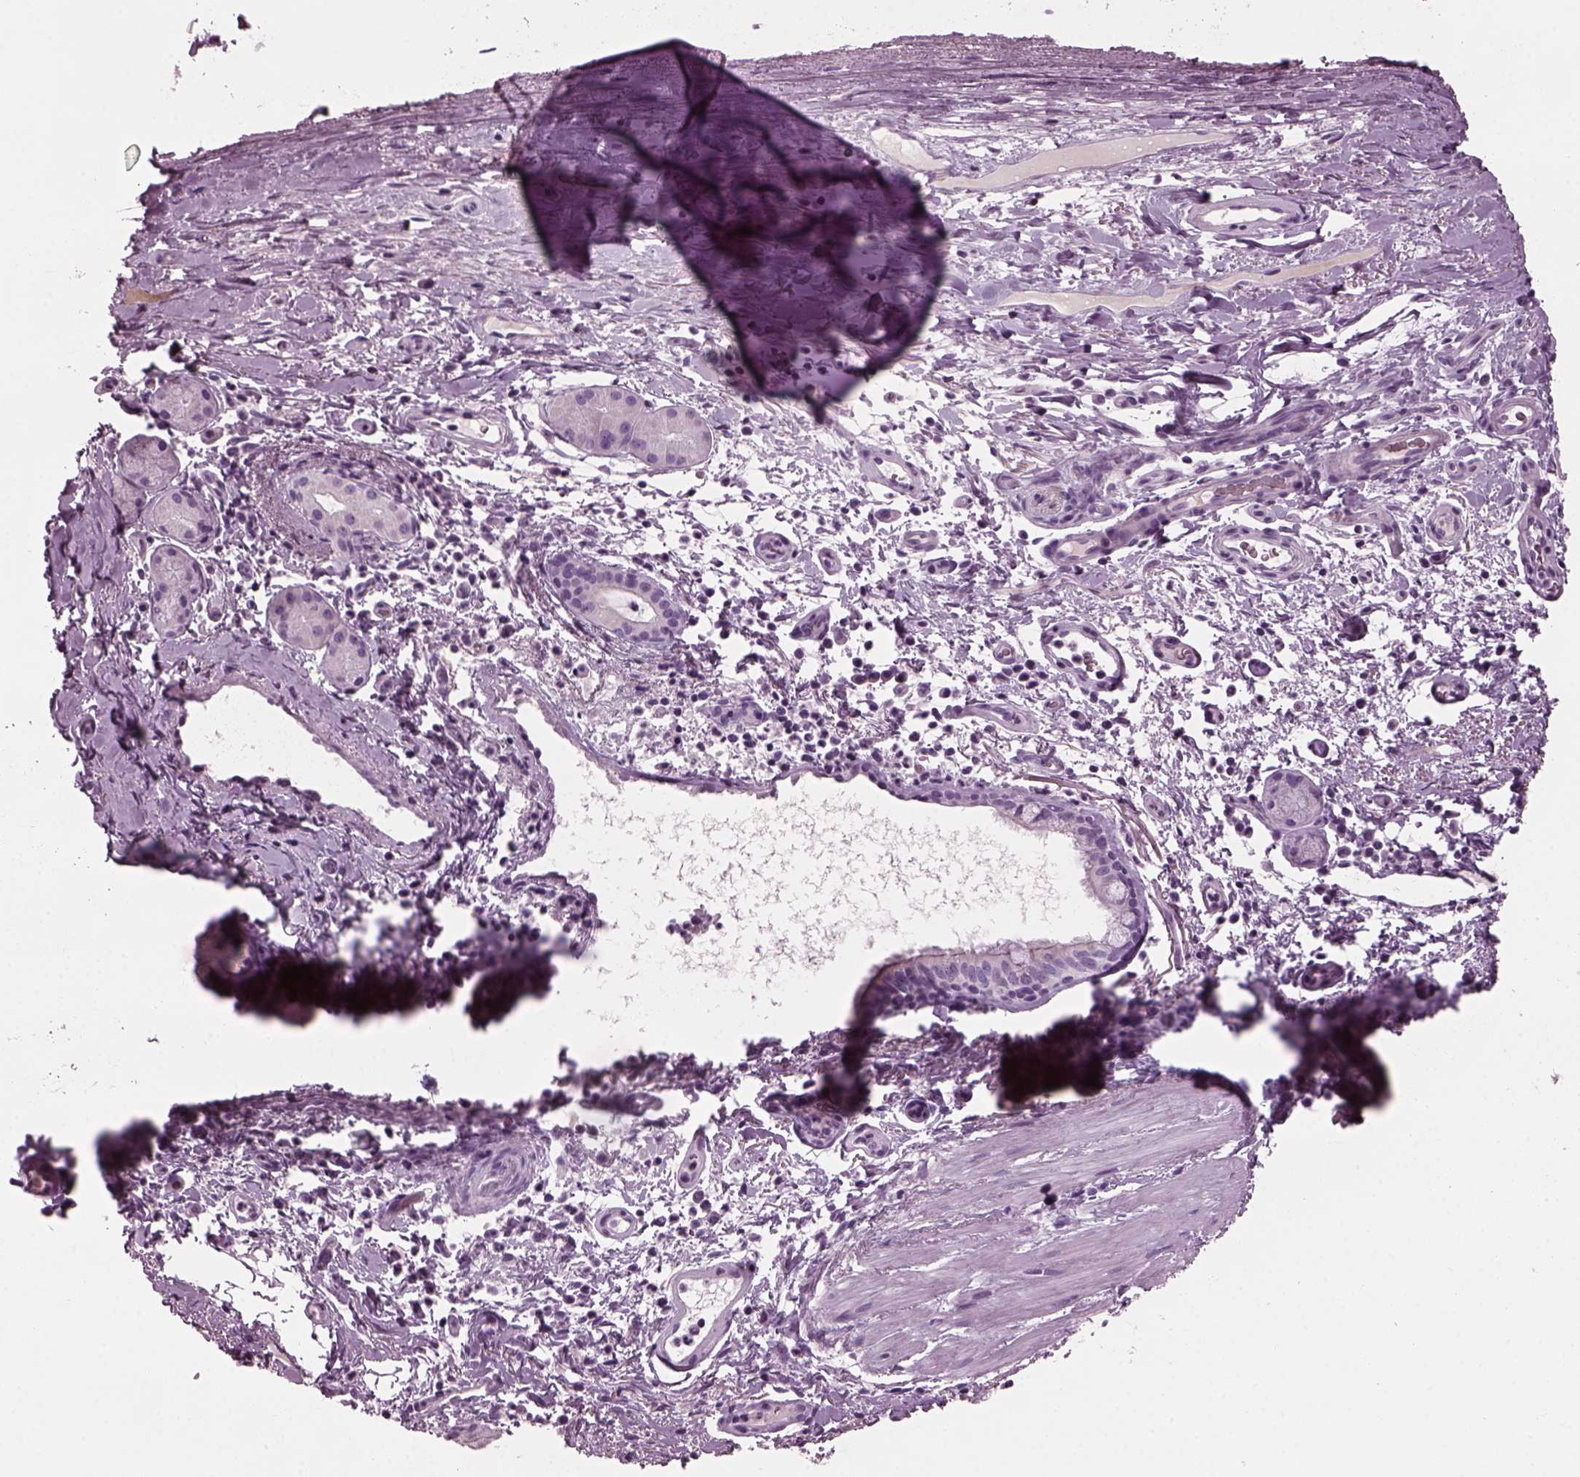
{"staining": {"intensity": "negative", "quantity": "none", "location": "none"}, "tissue": "bronchus", "cell_type": "Respiratory epithelial cells", "image_type": "normal", "snomed": [{"axis": "morphology", "description": "Normal tissue, NOS"}, {"axis": "topography", "description": "Bronchus"}], "caption": "This image is of benign bronchus stained with immunohistochemistry (IHC) to label a protein in brown with the nuclei are counter-stained blue. There is no positivity in respiratory epithelial cells. (DAB (3,3'-diaminobenzidine) immunohistochemistry (IHC) with hematoxylin counter stain).", "gene": "DPYSL5", "patient": {"sex": "female", "age": 64}}